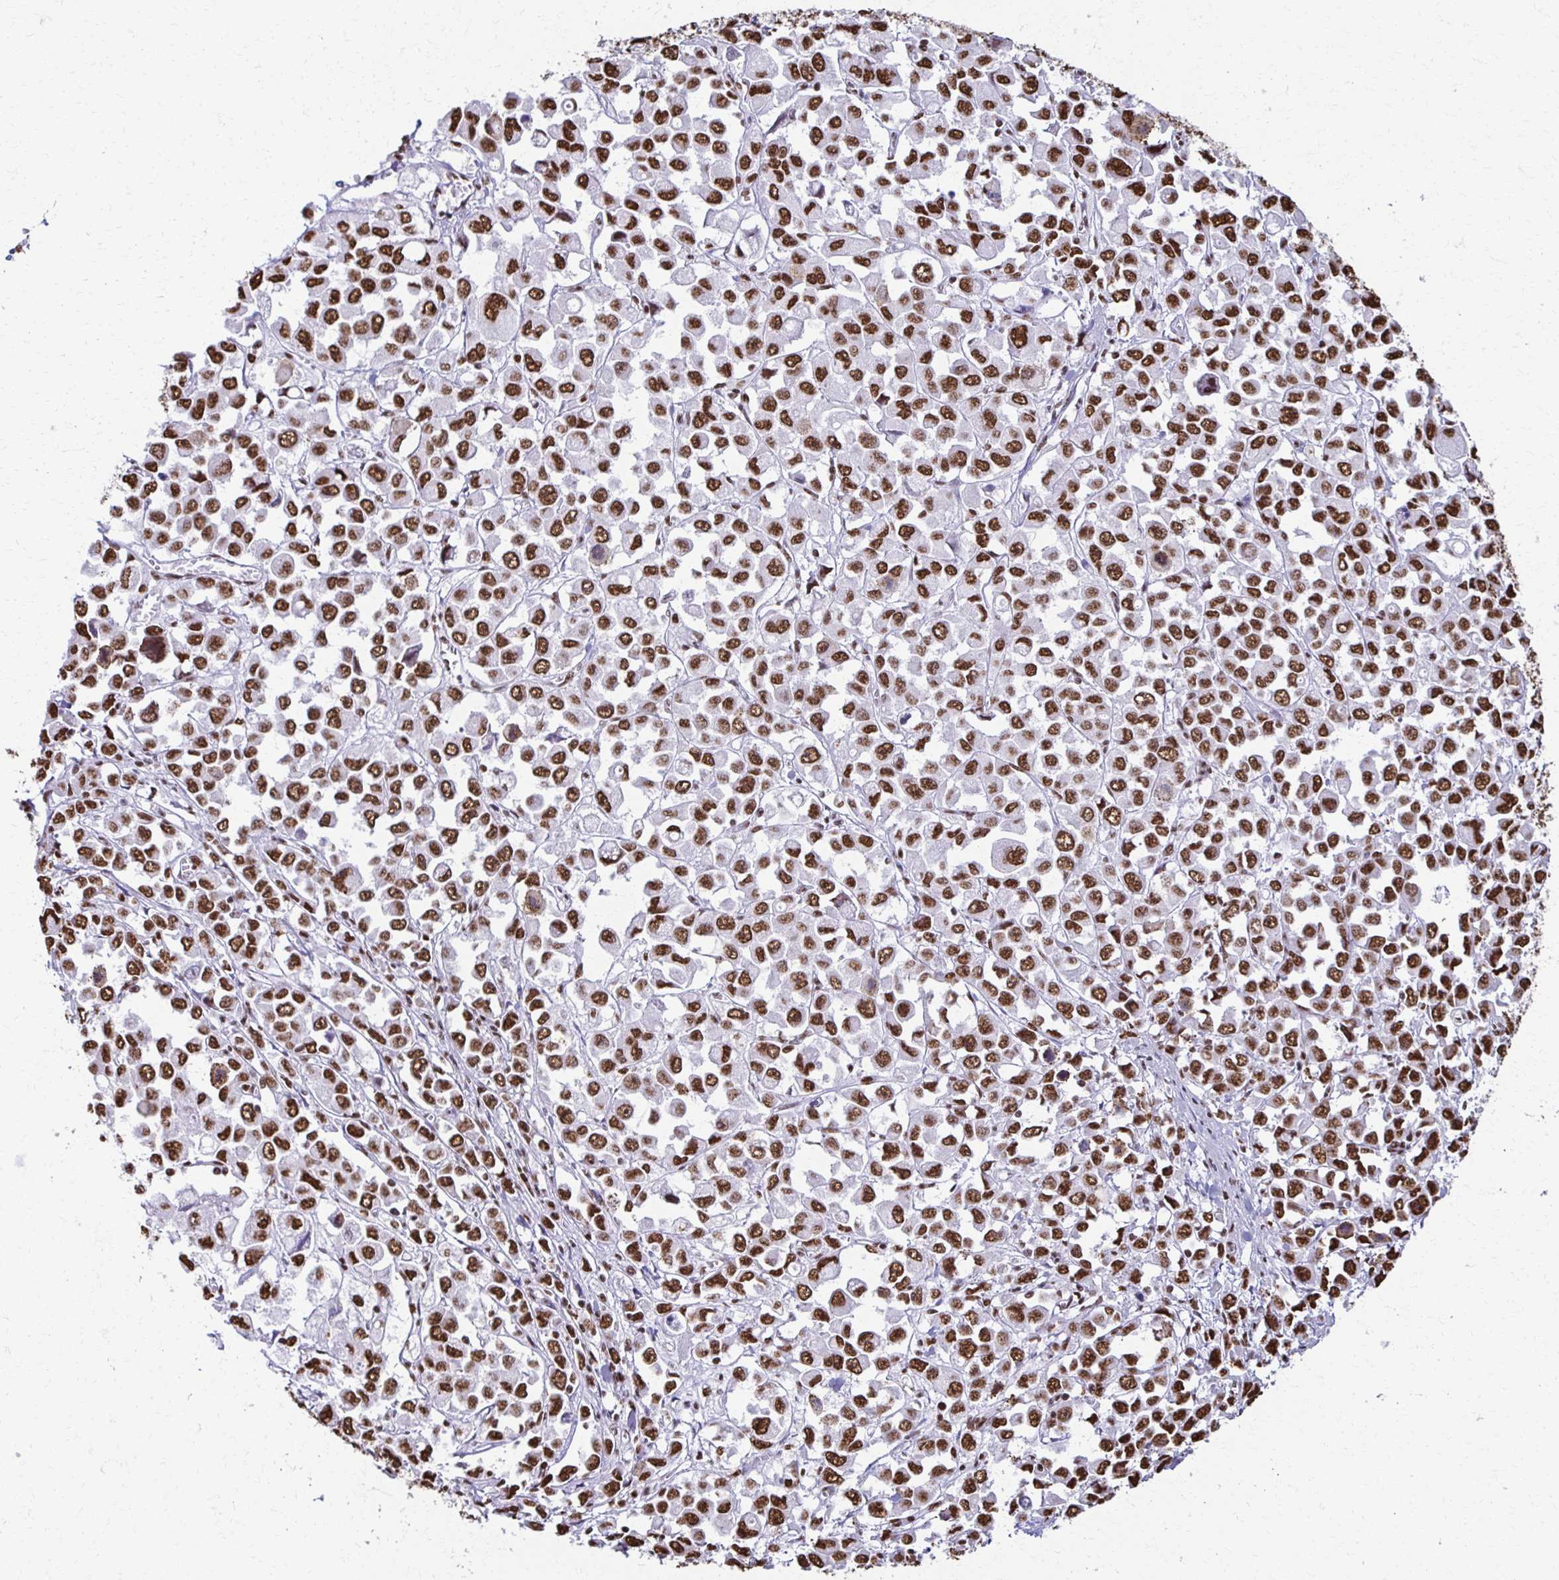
{"staining": {"intensity": "strong", "quantity": ">75%", "location": "nuclear"}, "tissue": "stomach cancer", "cell_type": "Tumor cells", "image_type": "cancer", "snomed": [{"axis": "morphology", "description": "Adenocarcinoma, NOS"}, {"axis": "topography", "description": "Stomach, upper"}], "caption": "A brown stain labels strong nuclear staining of a protein in adenocarcinoma (stomach) tumor cells.", "gene": "NONO", "patient": {"sex": "male", "age": 70}}